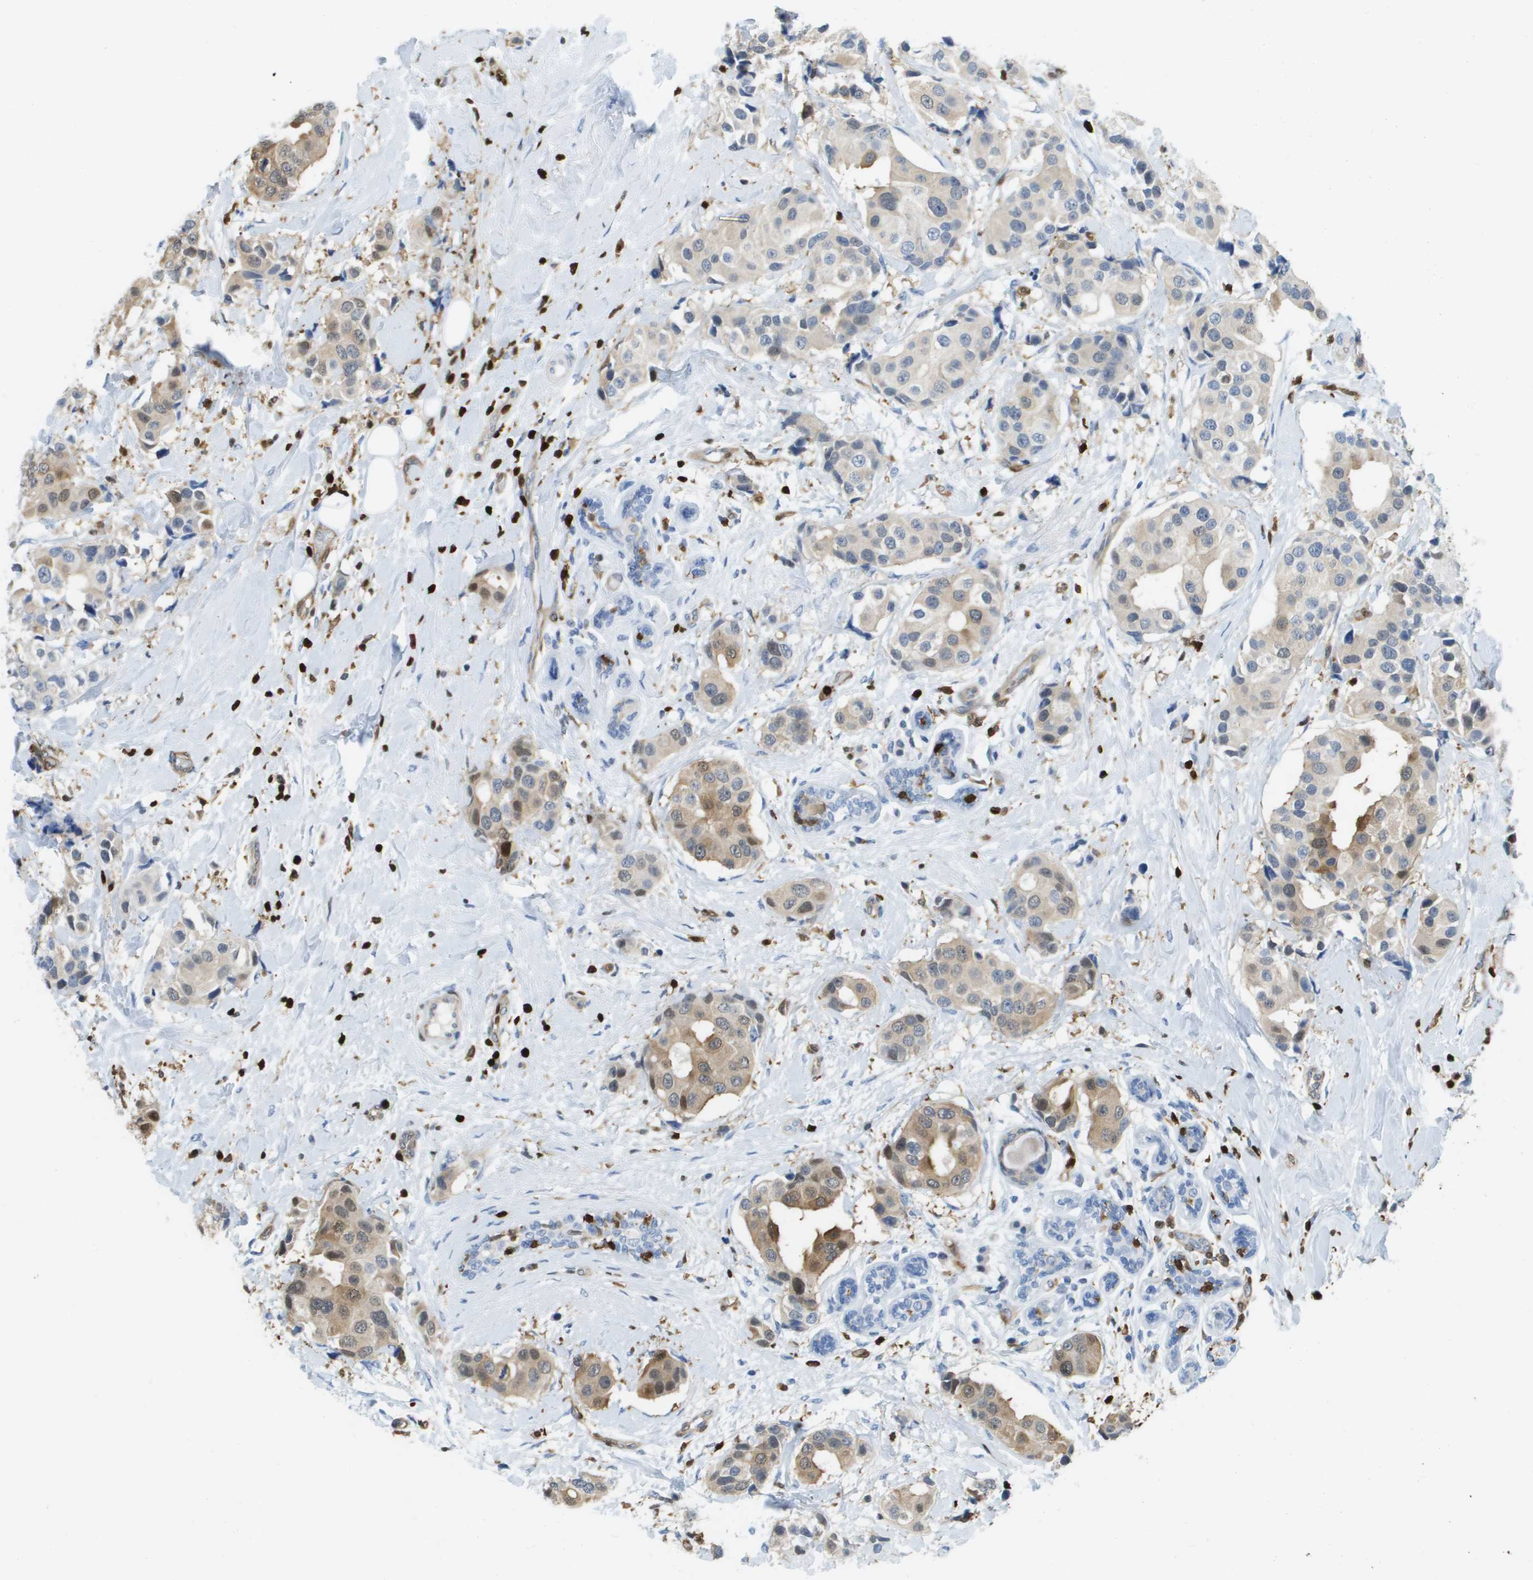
{"staining": {"intensity": "weak", "quantity": "25%-75%", "location": "cytoplasmic/membranous"}, "tissue": "breast cancer", "cell_type": "Tumor cells", "image_type": "cancer", "snomed": [{"axis": "morphology", "description": "Normal tissue, NOS"}, {"axis": "morphology", "description": "Duct carcinoma"}, {"axis": "topography", "description": "Breast"}], "caption": "A micrograph showing weak cytoplasmic/membranous positivity in approximately 25%-75% of tumor cells in infiltrating ductal carcinoma (breast), as visualized by brown immunohistochemical staining.", "gene": "DOCK5", "patient": {"sex": "female", "age": 39}}